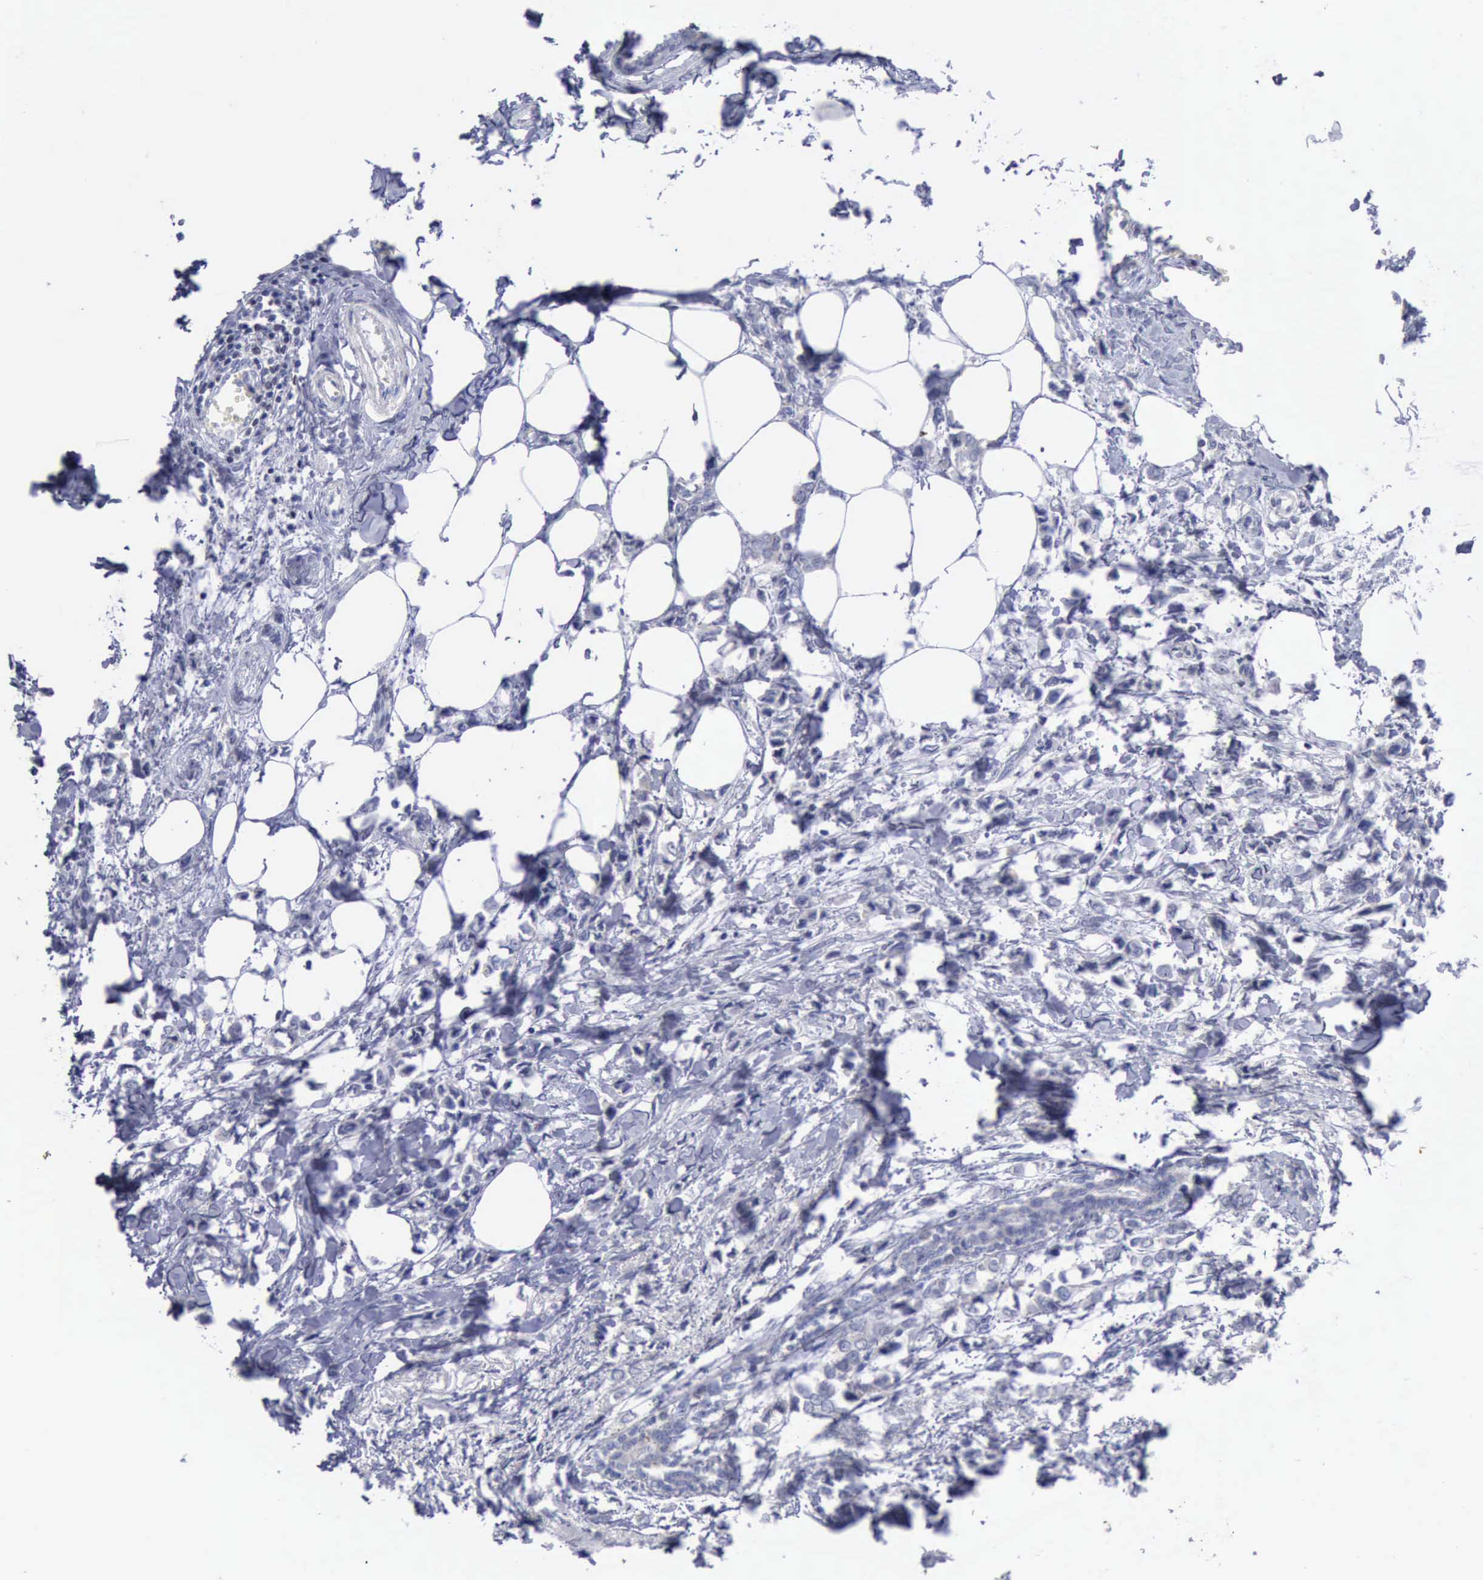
{"staining": {"intensity": "negative", "quantity": "none", "location": "none"}, "tissue": "breast cancer", "cell_type": "Tumor cells", "image_type": "cancer", "snomed": [{"axis": "morphology", "description": "Lobular carcinoma"}, {"axis": "topography", "description": "Breast"}], "caption": "There is no significant staining in tumor cells of breast lobular carcinoma.", "gene": "SATB2", "patient": {"sex": "female", "age": 51}}